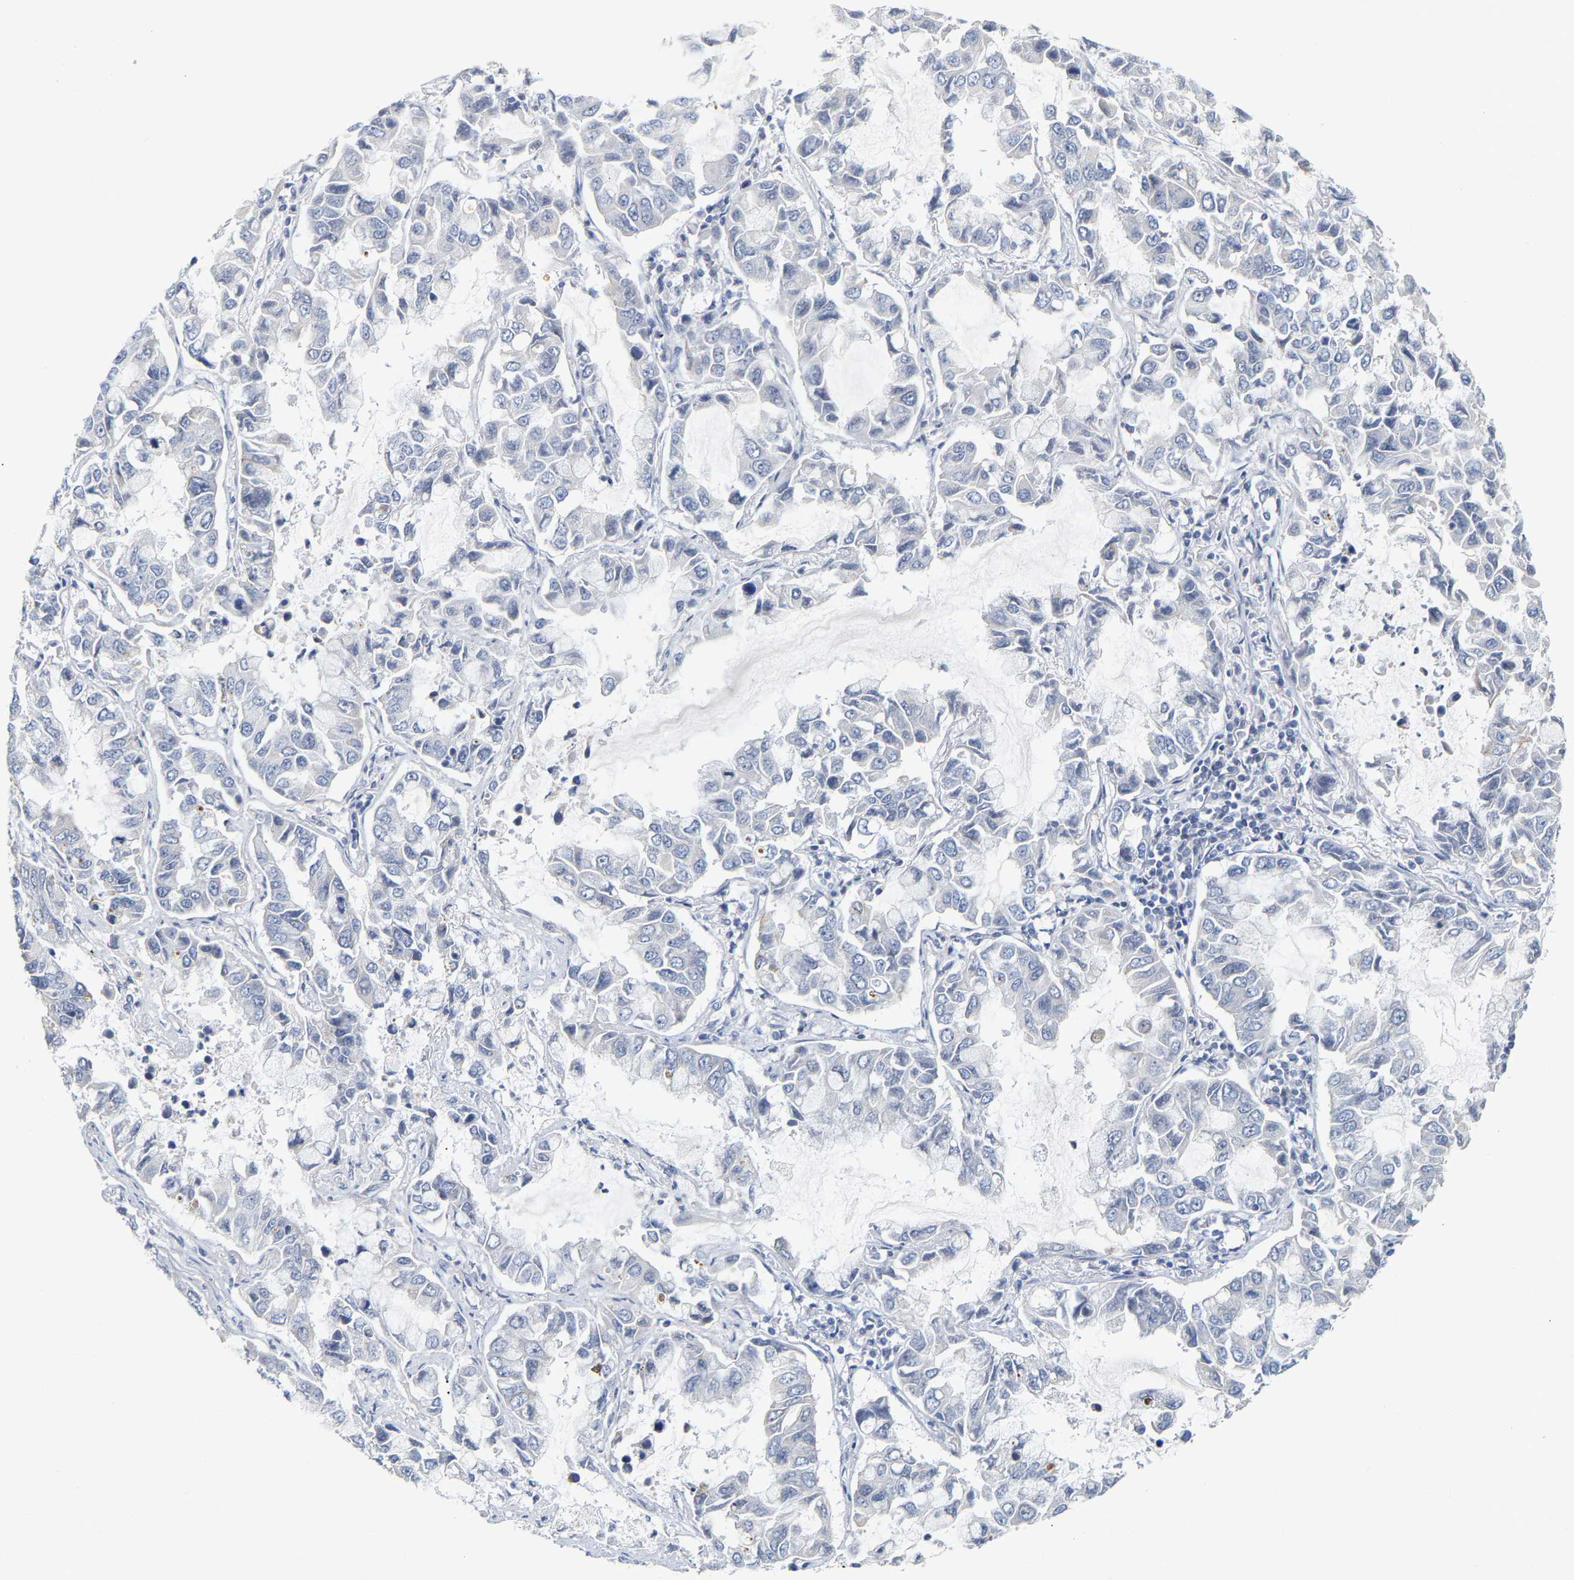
{"staining": {"intensity": "negative", "quantity": "none", "location": "none"}, "tissue": "lung cancer", "cell_type": "Tumor cells", "image_type": "cancer", "snomed": [{"axis": "morphology", "description": "Adenocarcinoma, NOS"}, {"axis": "topography", "description": "Lung"}], "caption": "A high-resolution histopathology image shows IHC staining of adenocarcinoma (lung), which demonstrates no significant staining in tumor cells.", "gene": "KRT76", "patient": {"sex": "male", "age": 64}}